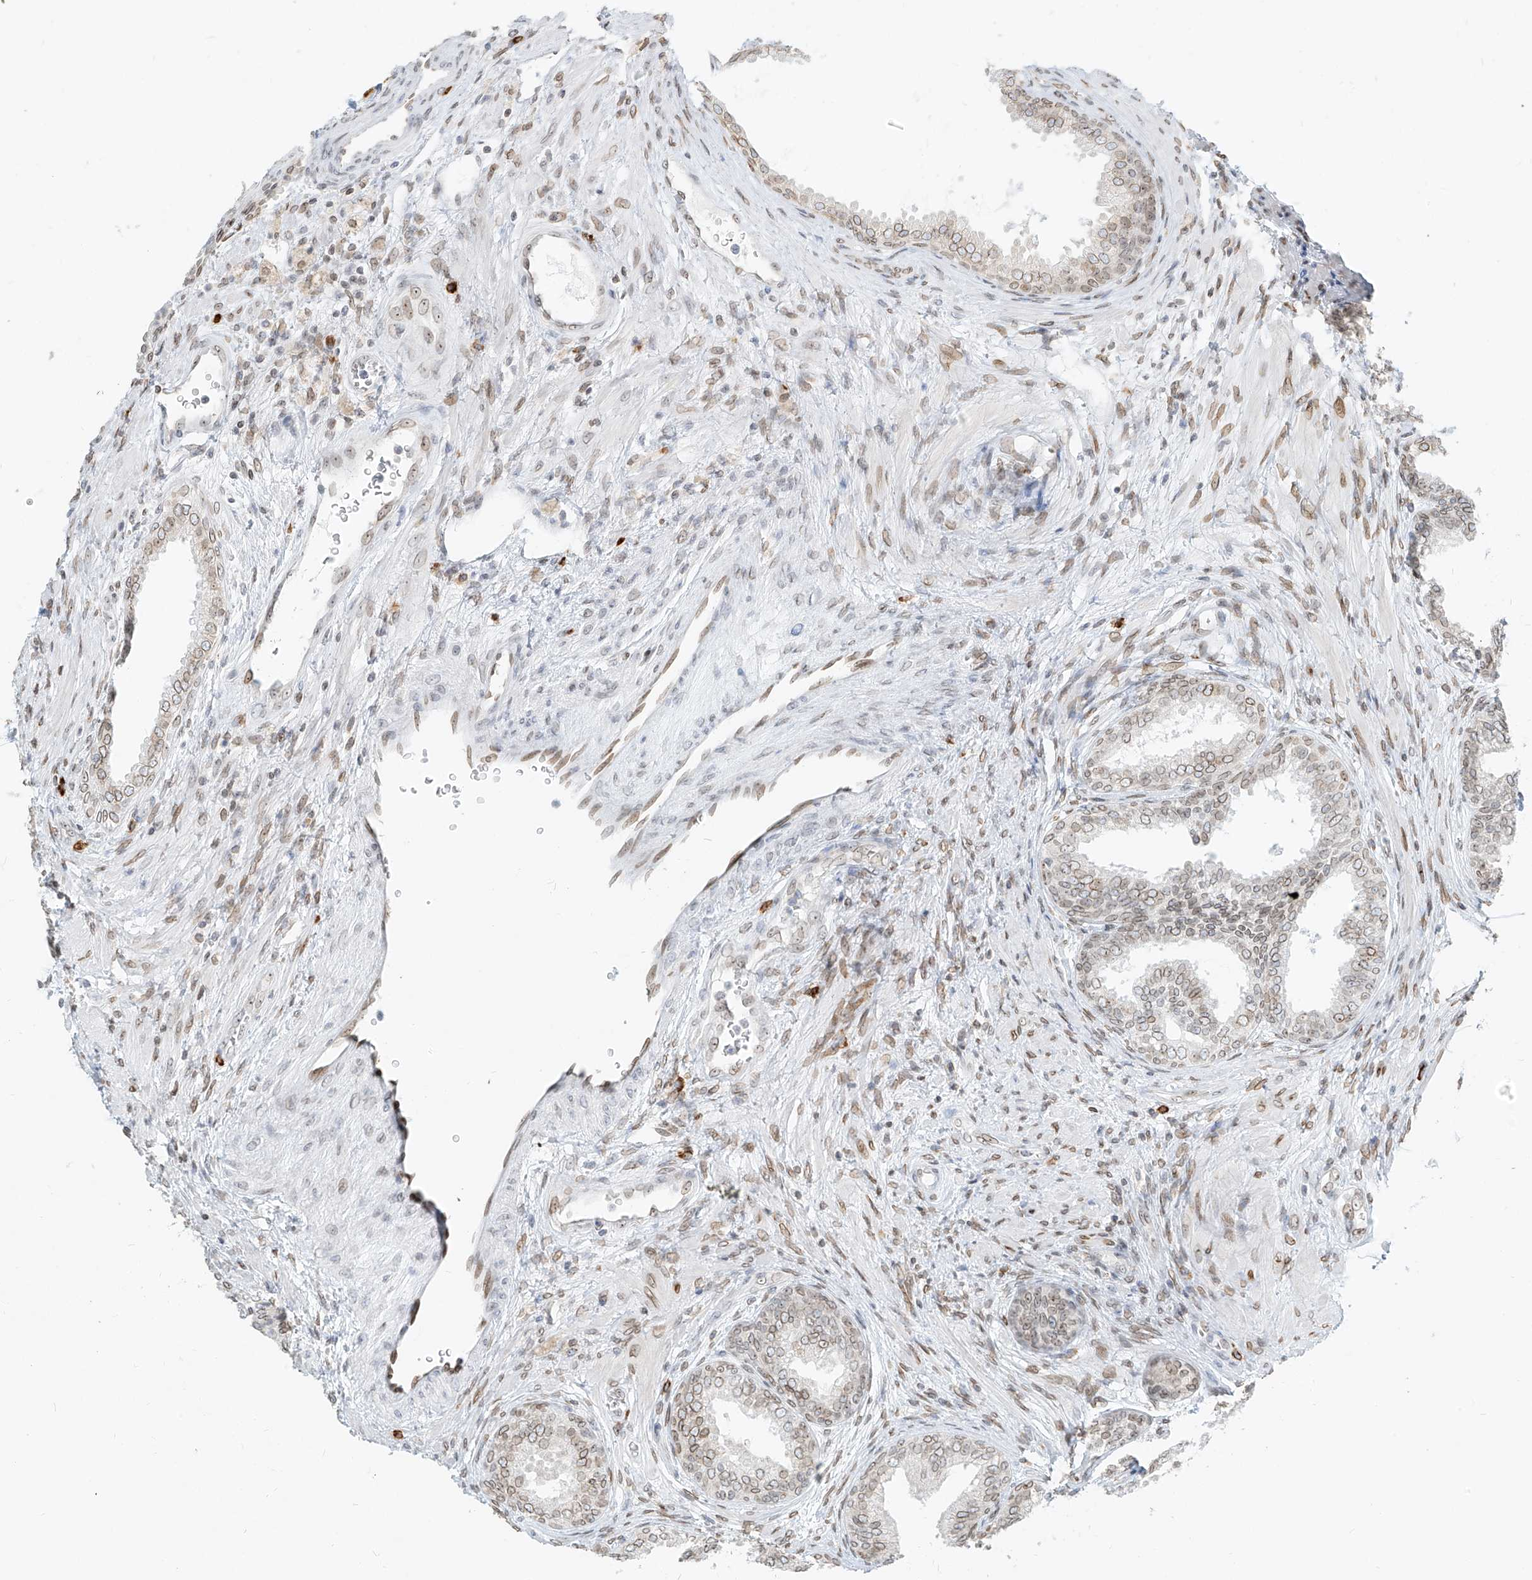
{"staining": {"intensity": "moderate", "quantity": "25%-75%", "location": "cytoplasmic/membranous,nuclear"}, "tissue": "prostate", "cell_type": "Glandular cells", "image_type": "normal", "snomed": [{"axis": "morphology", "description": "Normal tissue, NOS"}, {"axis": "topography", "description": "Prostate"}], "caption": "Moderate cytoplasmic/membranous,nuclear expression is appreciated in approximately 25%-75% of glandular cells in unremarkable prostate. (IHC, brightfield microscopy, high magnification).", "gene": "SAMD15", "patient": {"sex": "male", "age": 76}}